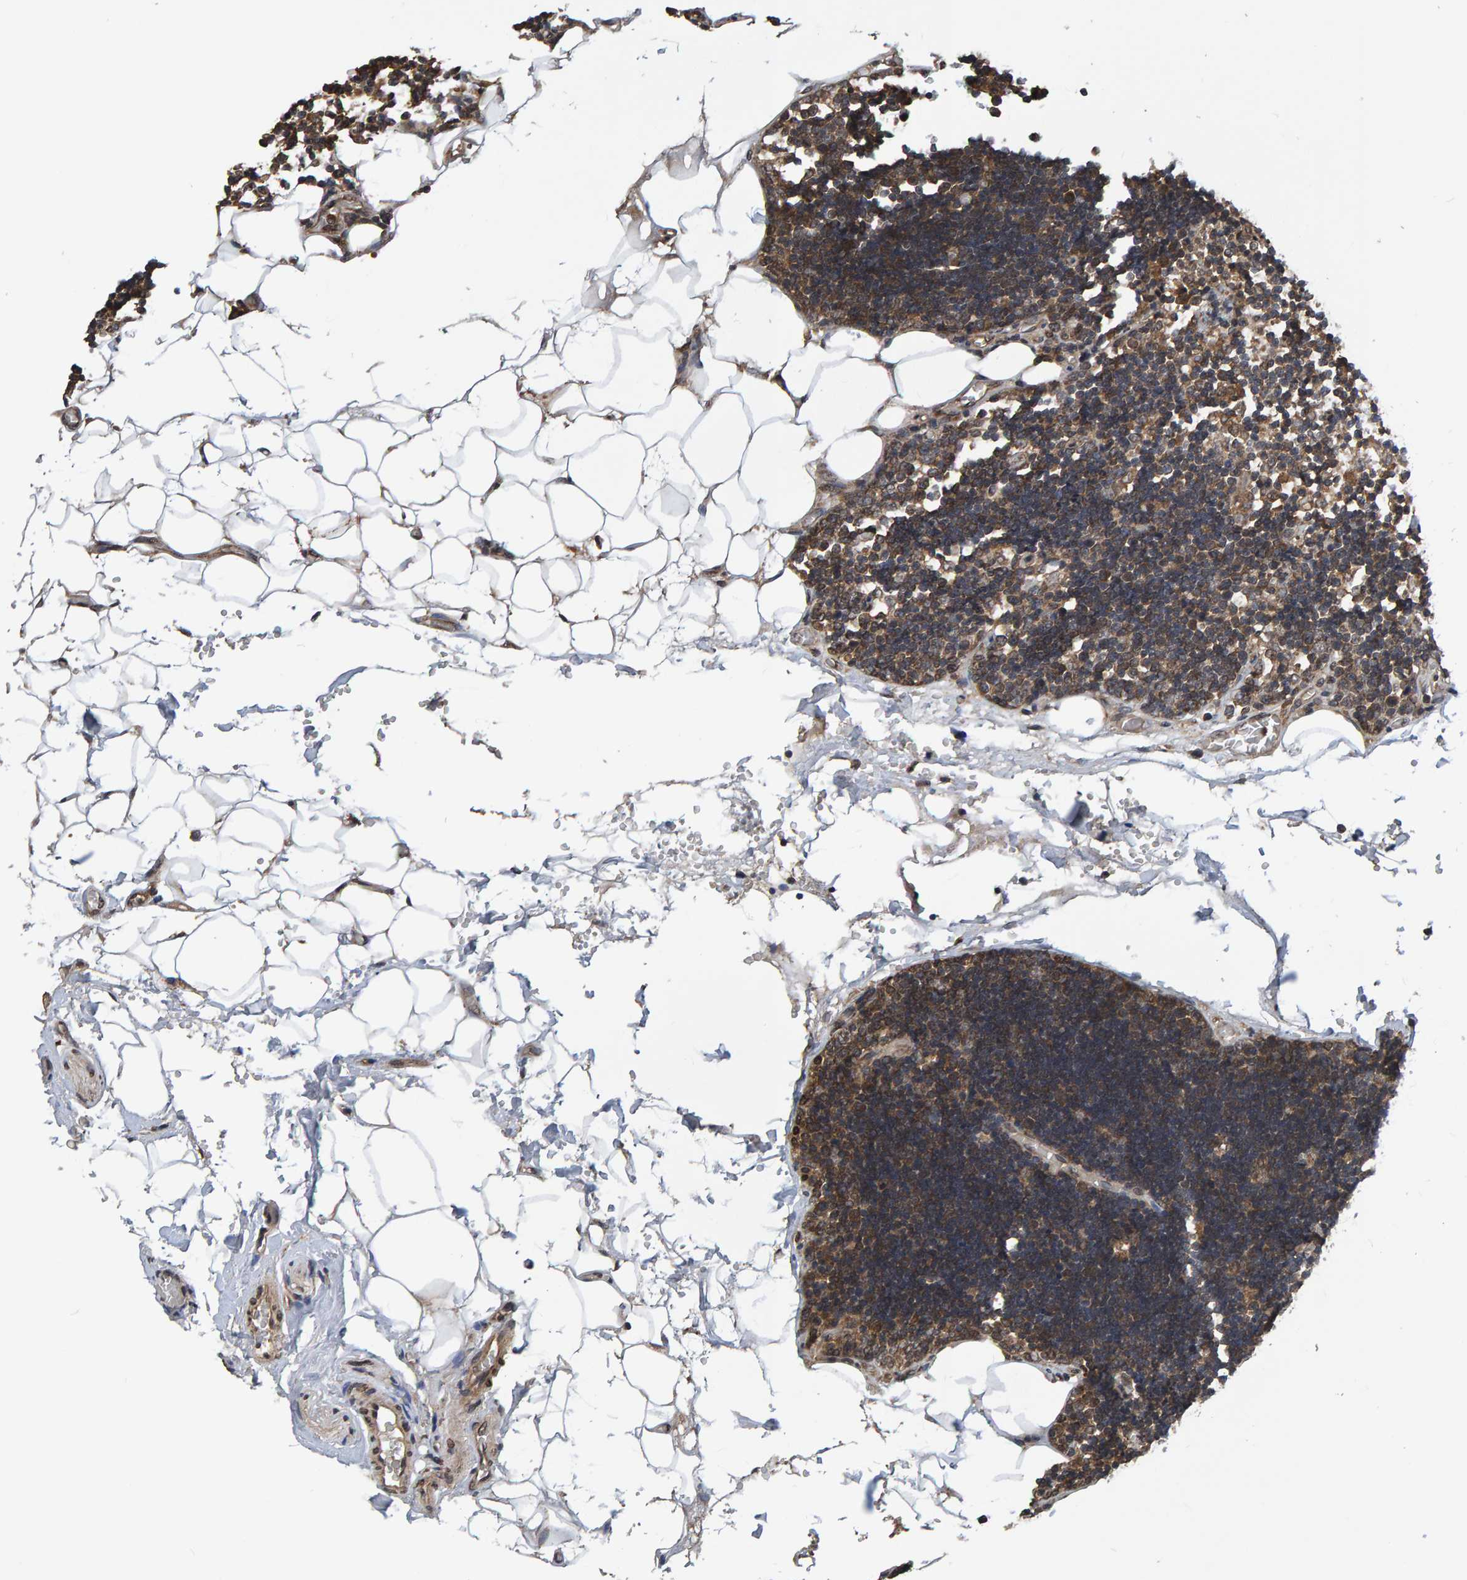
{"staining": {"intensity": "weak", "quantity": ">75%", "location": "cytoplasmic/membranous"}, "tissue": "lymph node", "cell_type": "Germinal center cells", "image_type": "normal", "snomed": [{"axis": "morphology", "description": "Normal tissue, NOS"}, {"axis": "topography", "description": "Lymph node"}], "caption": "DAB immunohistochemical staining of benign lymph node demonstrates weak cytoplasmic/membranous protein expression in approximately >75% of germinal center cells.", "gene": "GAB2", "patient": {"sex": "male", "age": 33}}